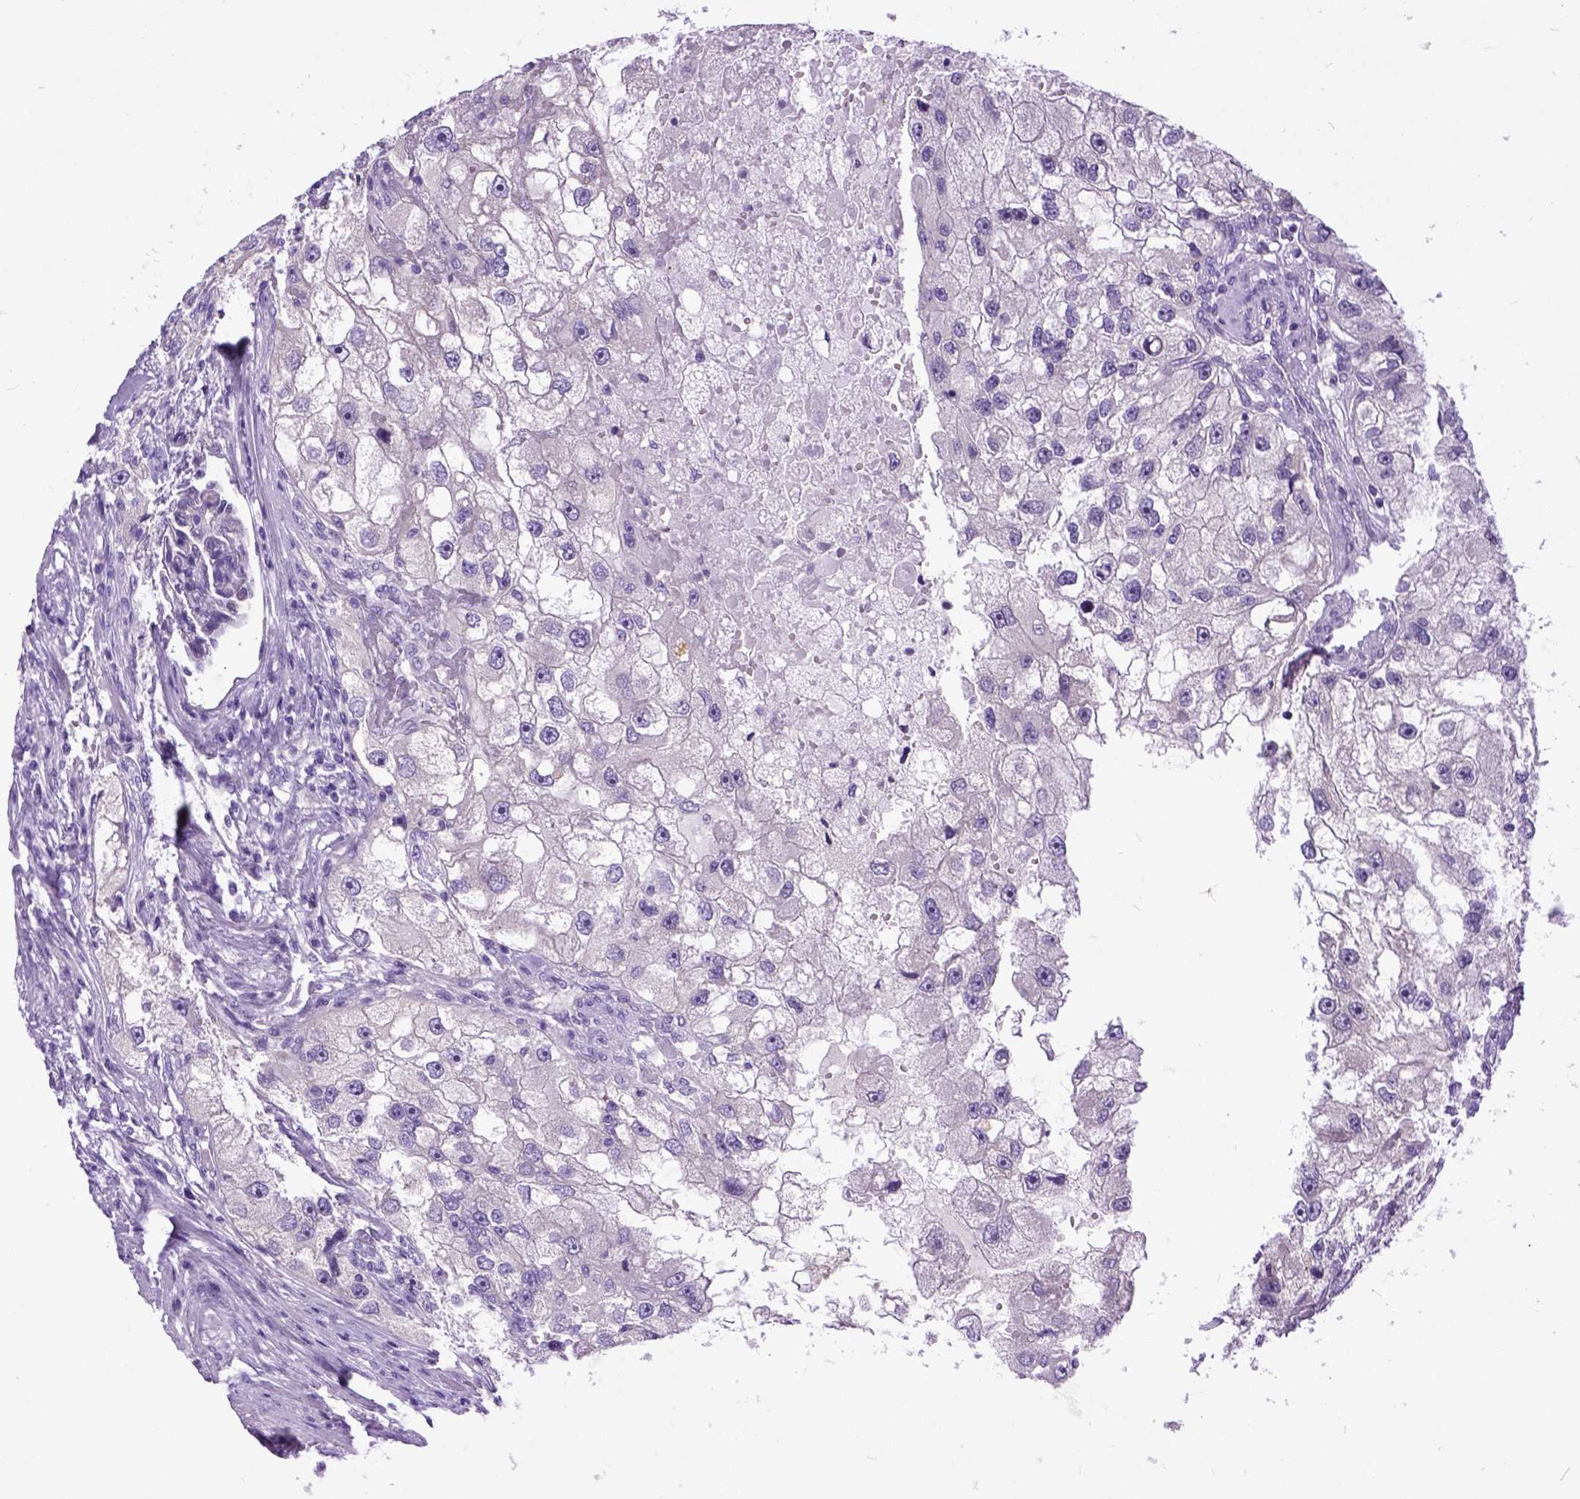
{"staining": {"intensity": "weak", "quantity": "<25%", "location": "cytoplasmic/membranous"}, "tissue": "renal cancer", "cell_type": "Tumor cells", "image_type": "cancer", "snomed": [{"axis": "morphology", "description": "Adenocarcinoma, NOS"}, {"axis": "topography", "description": "Kidney"}], "caption": "High power microscopy histopathology image of an IHC histopathology image of renal adenocarcinoma, revealing no significant expression in tumor cells.", "gene": "NEK5", "patient": {"sex": "male", "age": 63}}